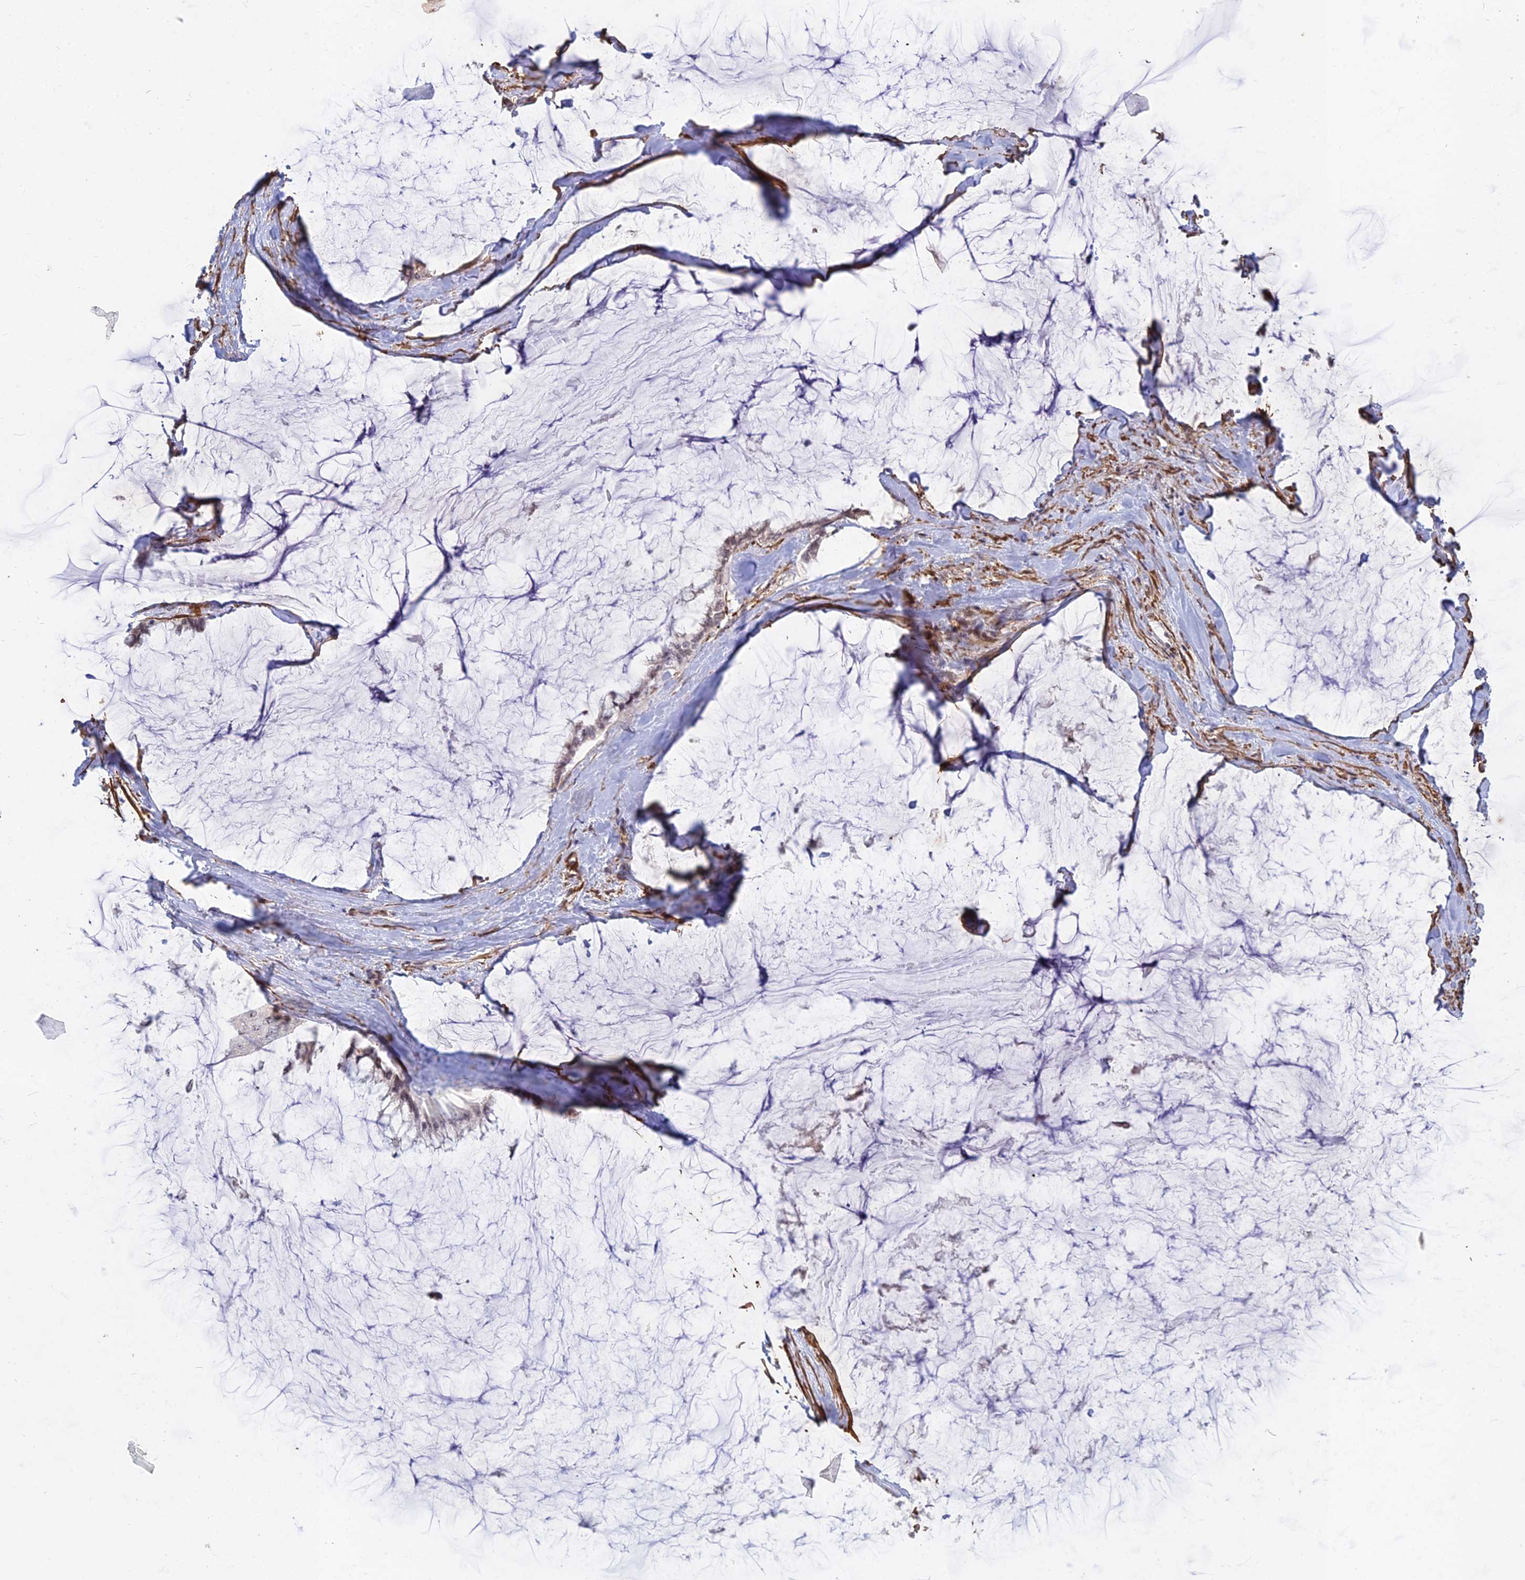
{"staining": {"intensity": "negative", "quantity": "none", "location": "none"}, "tissue": "ovarian cancer", "cell_type": "Tumor cells", "image_type": "cancer", "snomed": [{"axis": "morphology", "description": "Cystadenocarcinoma, mucinous, NOS"}, {"axis": "topography", "description": "Ovary"}], "caption": "Ovarian mucinous cystadenocarcinoma was stained to show a protein in brown. There is no significant positivity in tumor cells.", "gene": "CCDC154", "patient": {"sex": "female", "age": 39}}